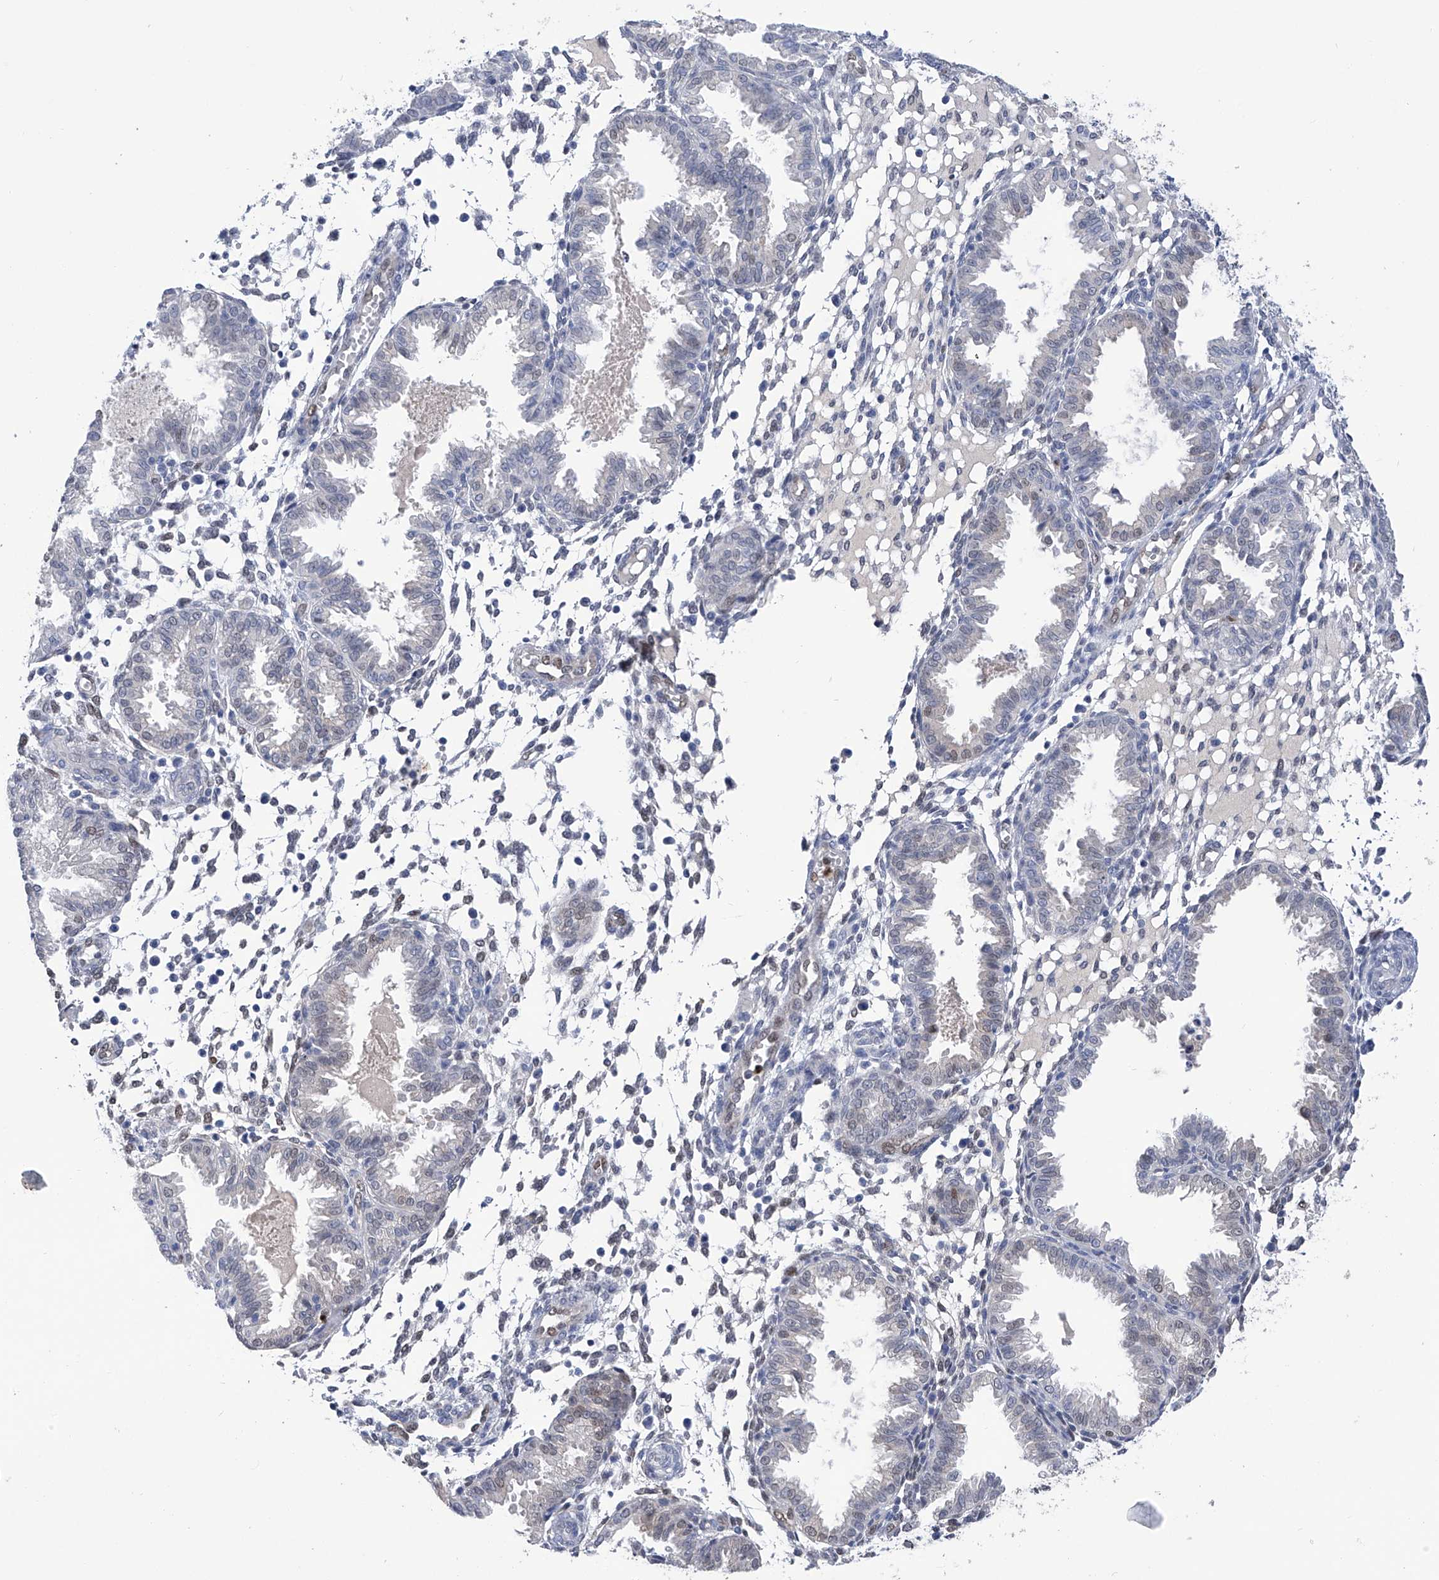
{"staining": {"intensity": "negative", "quantity": "none", "location": "none"}, "tissue": "endometrium", "cell_type": "Cells in endometrial stroma", "image_type": "normal", "snomed": [{"axis": "morphology", "description": "Normal tissue, NOS"}, {"axis": "topography", "description": "Endometrium"}], "caption": "IHC photomicrograph of normal endometrium stained for a protein (brown), which displays no expression in cells in endometrial stroma.", "gene": "PHF20", "patient": {"sex": "female", "age": 33}}